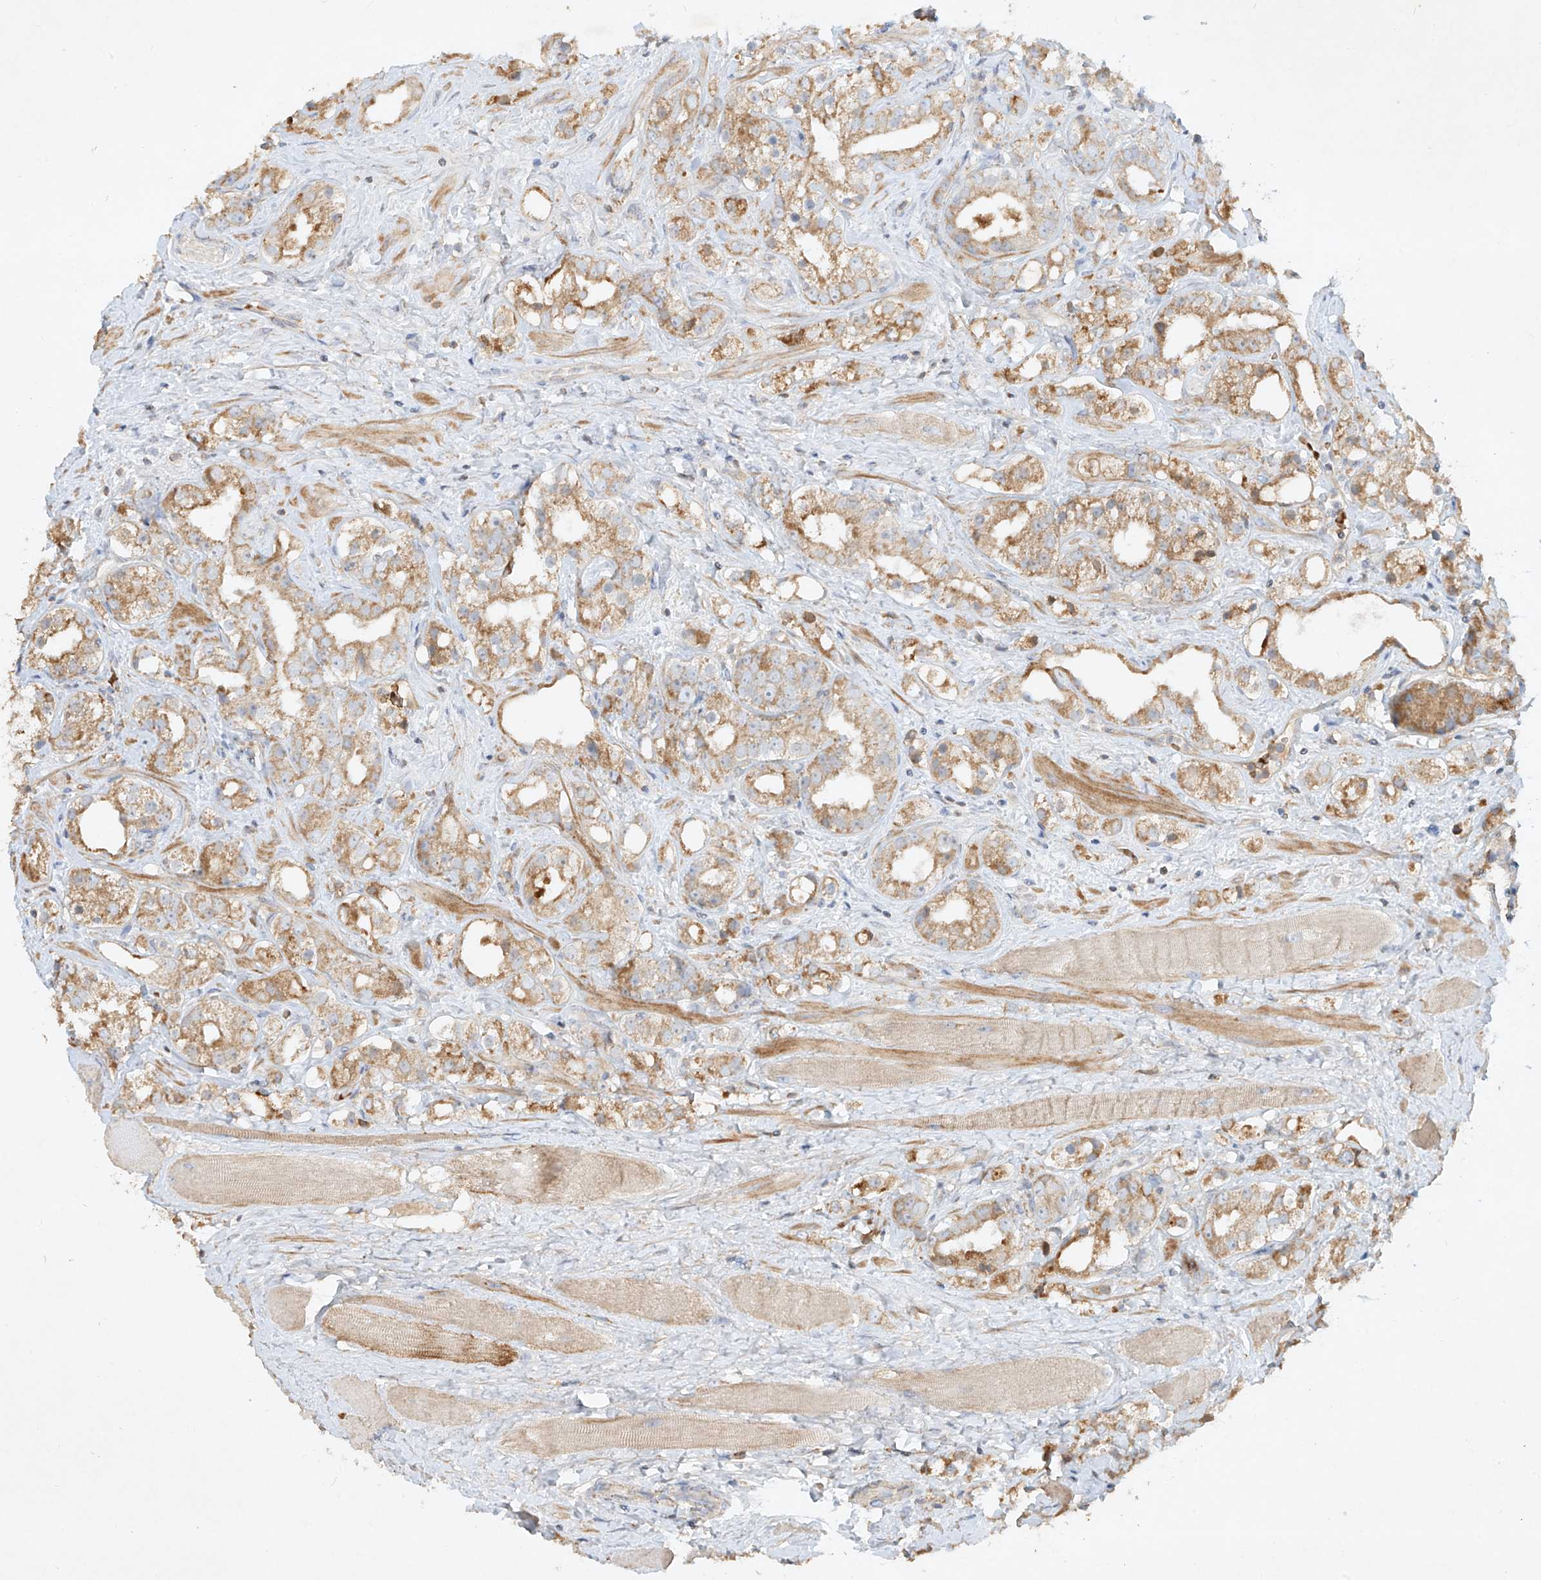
{"staining": {"intensity": "moderate", "quantity": ">75%", "location": "cytoplasmic/membranous"}, "tissue": "prostate cancer", "cell_type": "Tumor cells", "image_type": "cancer", "snomed": [{"axis": "morphology", "description": "Adenocarcinoma, NOS"}, {"axis": "topography", "description": "Prostate"}], "caption": "Human prostate cancer (adenocarcinoma) stained with a protein marker shows moderate staining in tumor cells.", "gene": "KPNA7", "patient": {"sex": "male", "age": 79}}